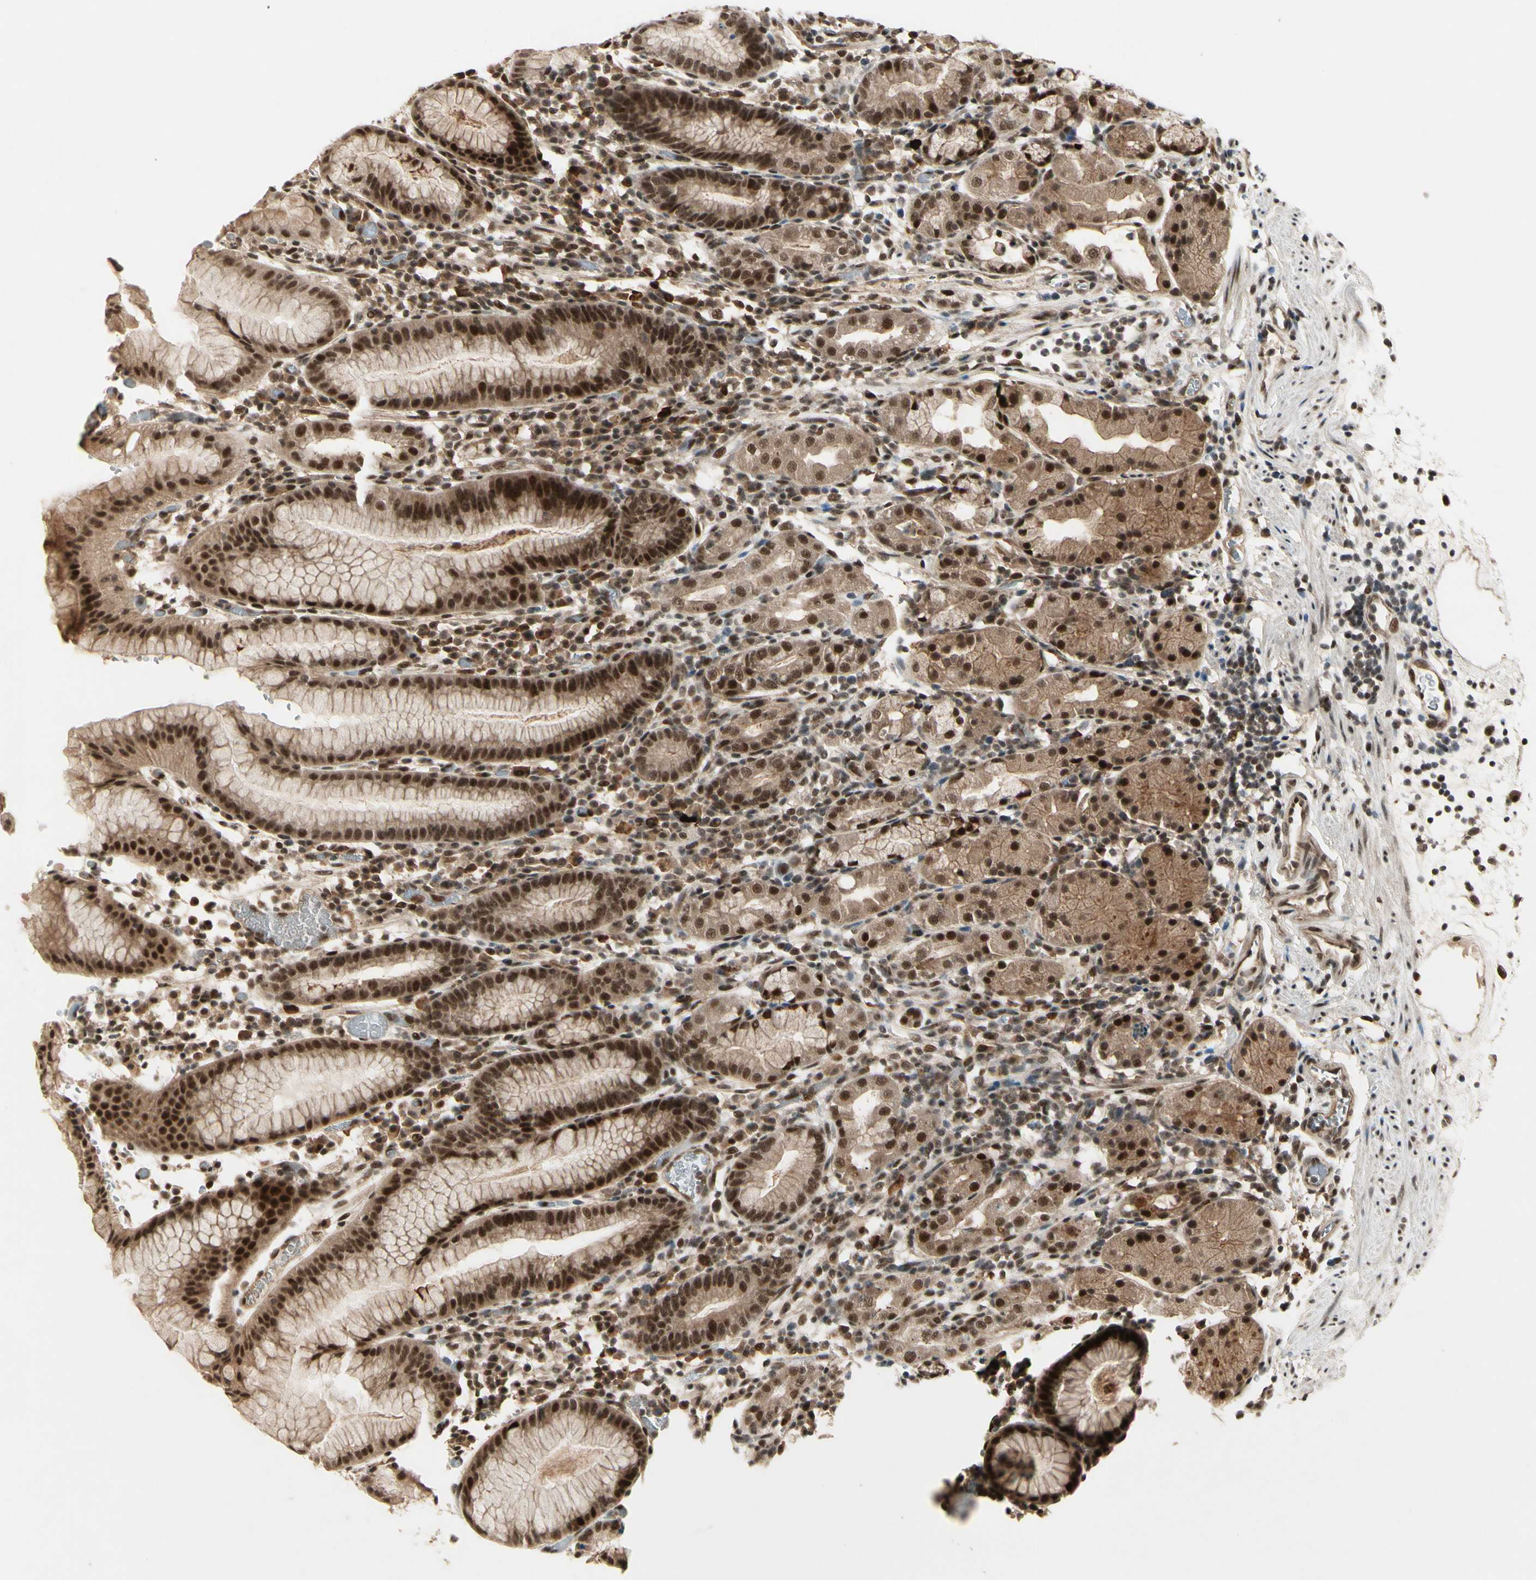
{"staining": {"intensity": "moderate", "quantity": ">75%", "location": "cytoplasmic/membranous,nuclear"}, "tissue": "stomach", "cell_type": "Glandular cells", "image_type": "normal", "snomed": [{"axis": "morphology", "description": "Normal tissue, NOS"}, {"axis": "topography", "description": "Stomach"}, {"axis": "topography", "description": "Stomach, lower"}], "caption": "A medium amount of moderate cytoplasmic/membranous,nuclear expression is present in about >75% of glandular cells in benign stomach.", "gene": "CDK11A", "patient": {"sex": "female", "age": 75}}